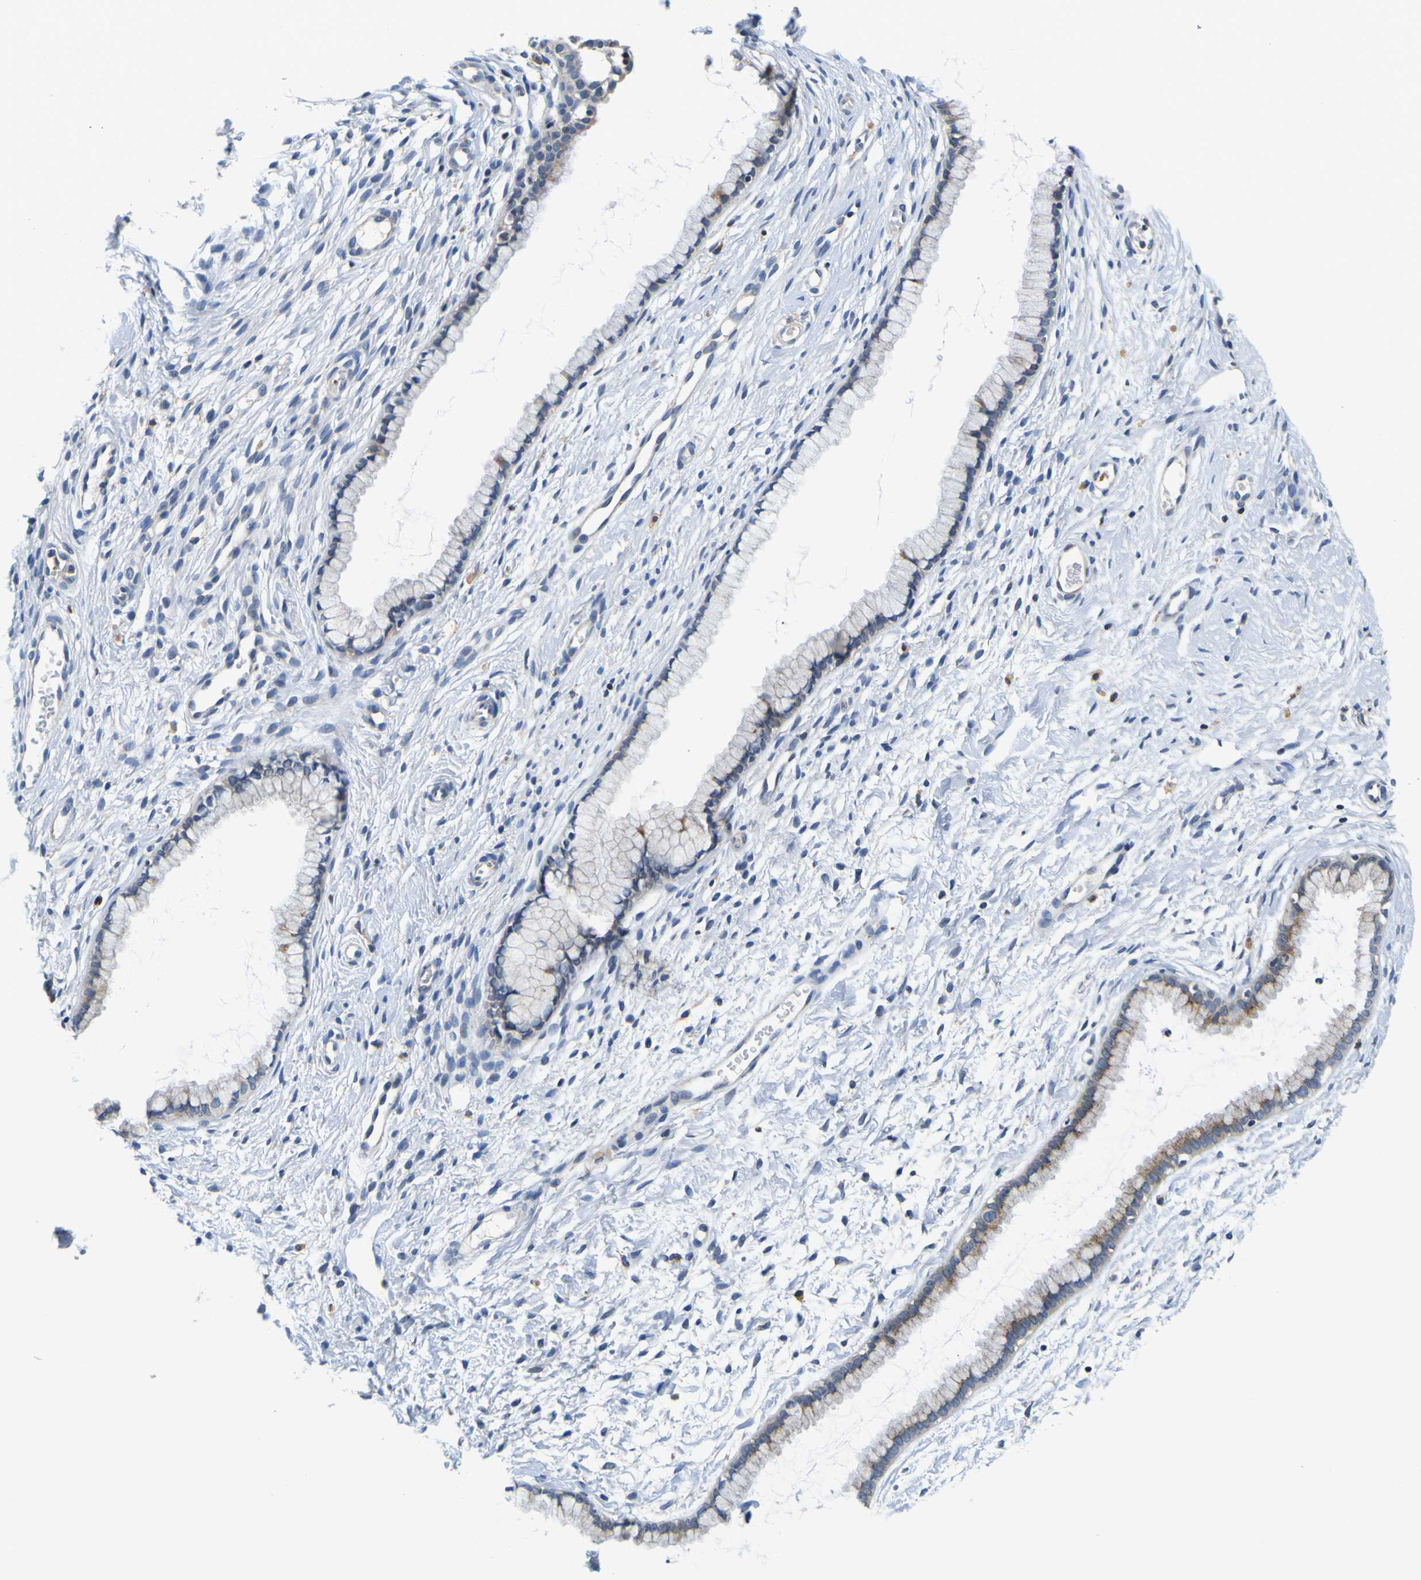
{"staining": {"intensity": "weak", "quantity": "<25%", "location": "cytoplasmic/membranous"}, "tissue": "cervix", "cell_type": "Glandular cells", "image_type": "normal", "snomed": [{"axis": "morphology", "description": "Normal tissue, NOS"}, {"axis": "topography", "description": "Cervix"}], "caption": "The micrograph reveals no significant expression in glandular cells of cervix.", "gene": "TNIK", "patient": {"sex": "female", "age": 65}}